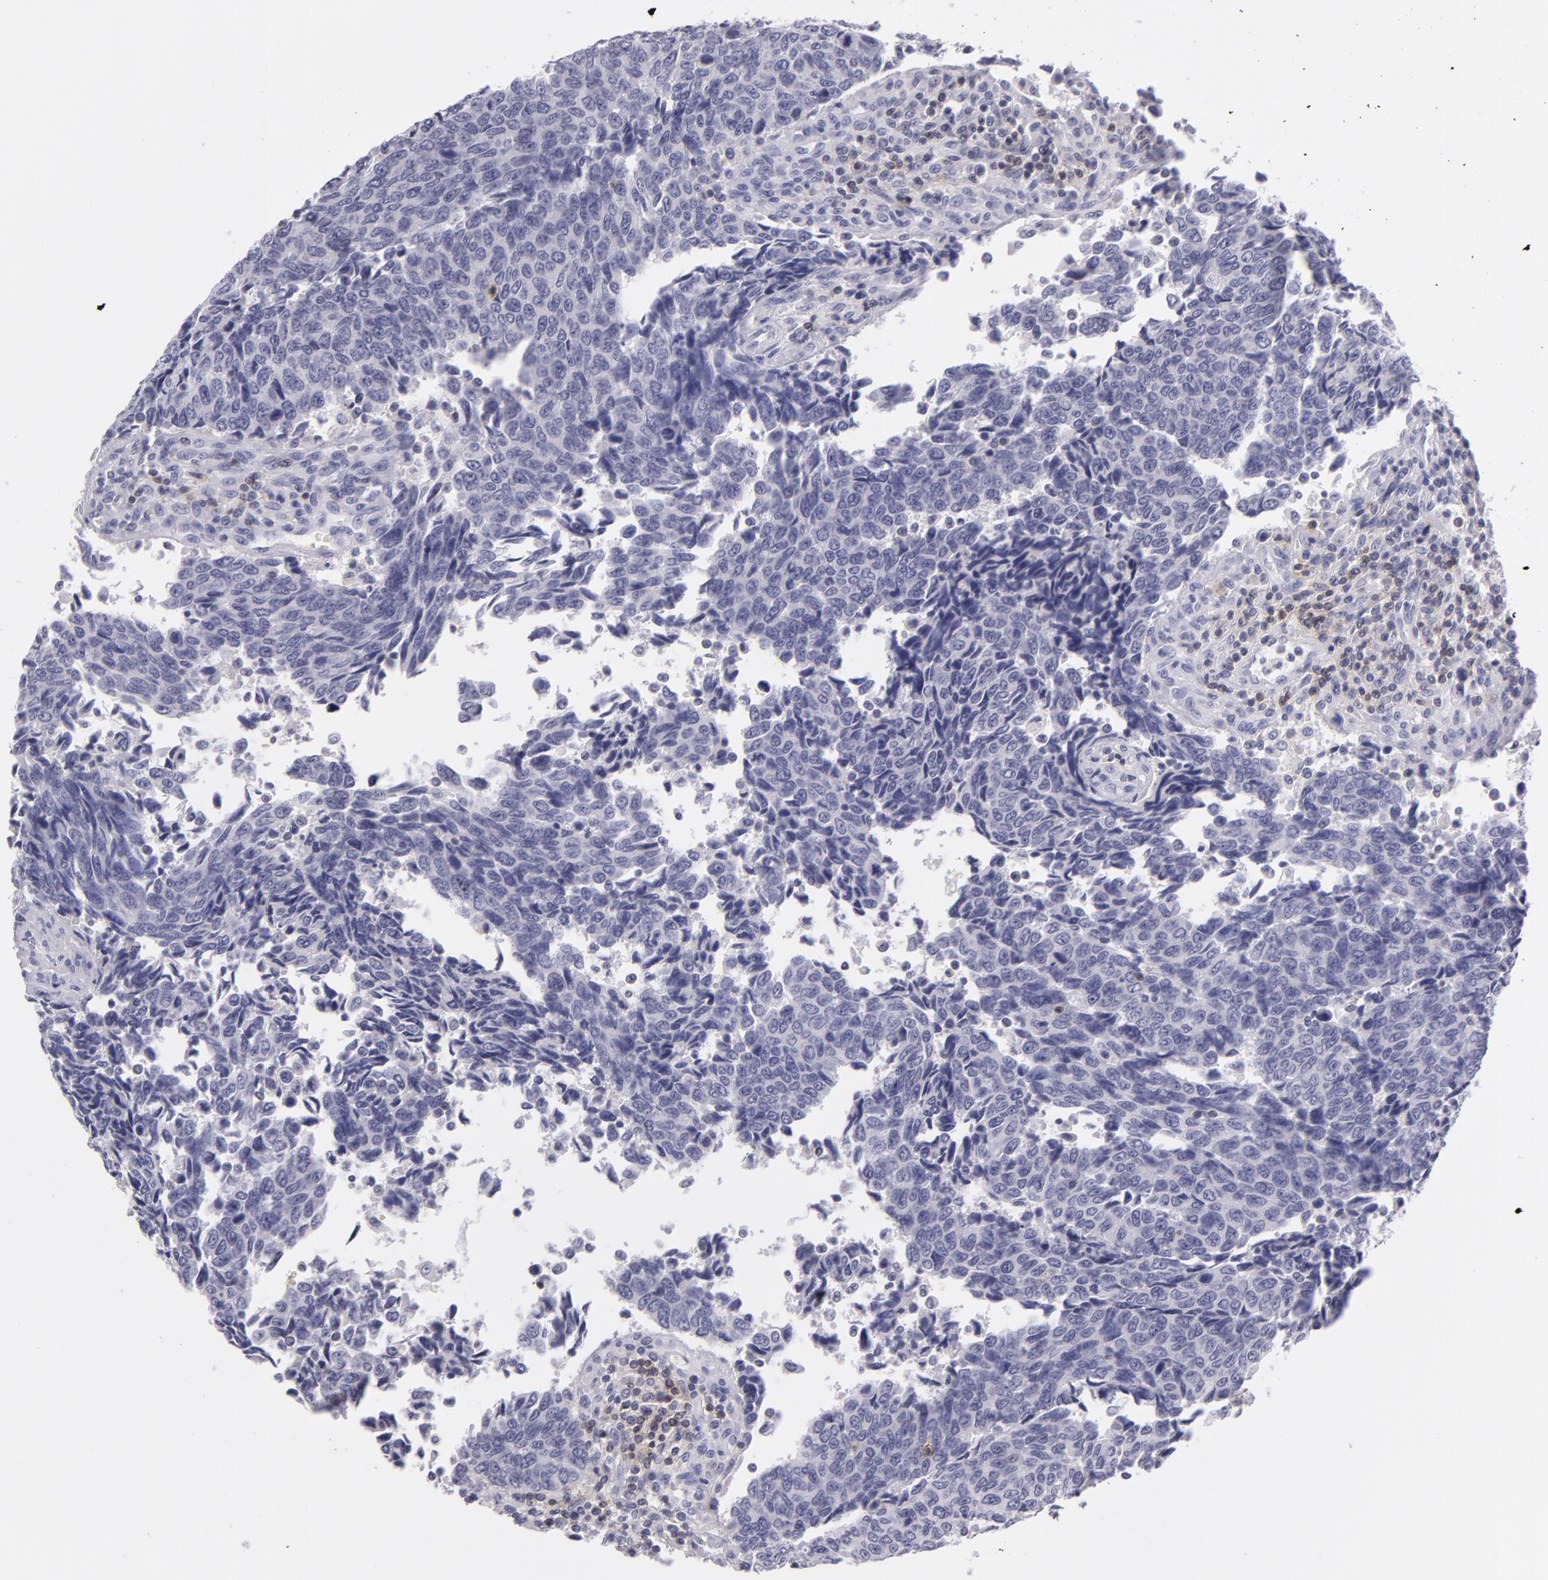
{"staining": {"intensity": "negative", "quantity": "none", "location": "none"}, "tissue": "urothelial cancer", "cell_type": "Tumor cells", "image_type": "cancer", "snomed": [{"axis": "morphology", "description": "Urothelial carcinoma, High grade"}, {"axis": "topography", "description": "Urinary bladder"}], "caption": "High power microscopy histopathology image of an immunohistochemistry photomicrograph of urothelial cancer, revealing no significant positivity in tumor cells.", "gene": "CD48", "patient": {"sex": "male", "age": 86}}